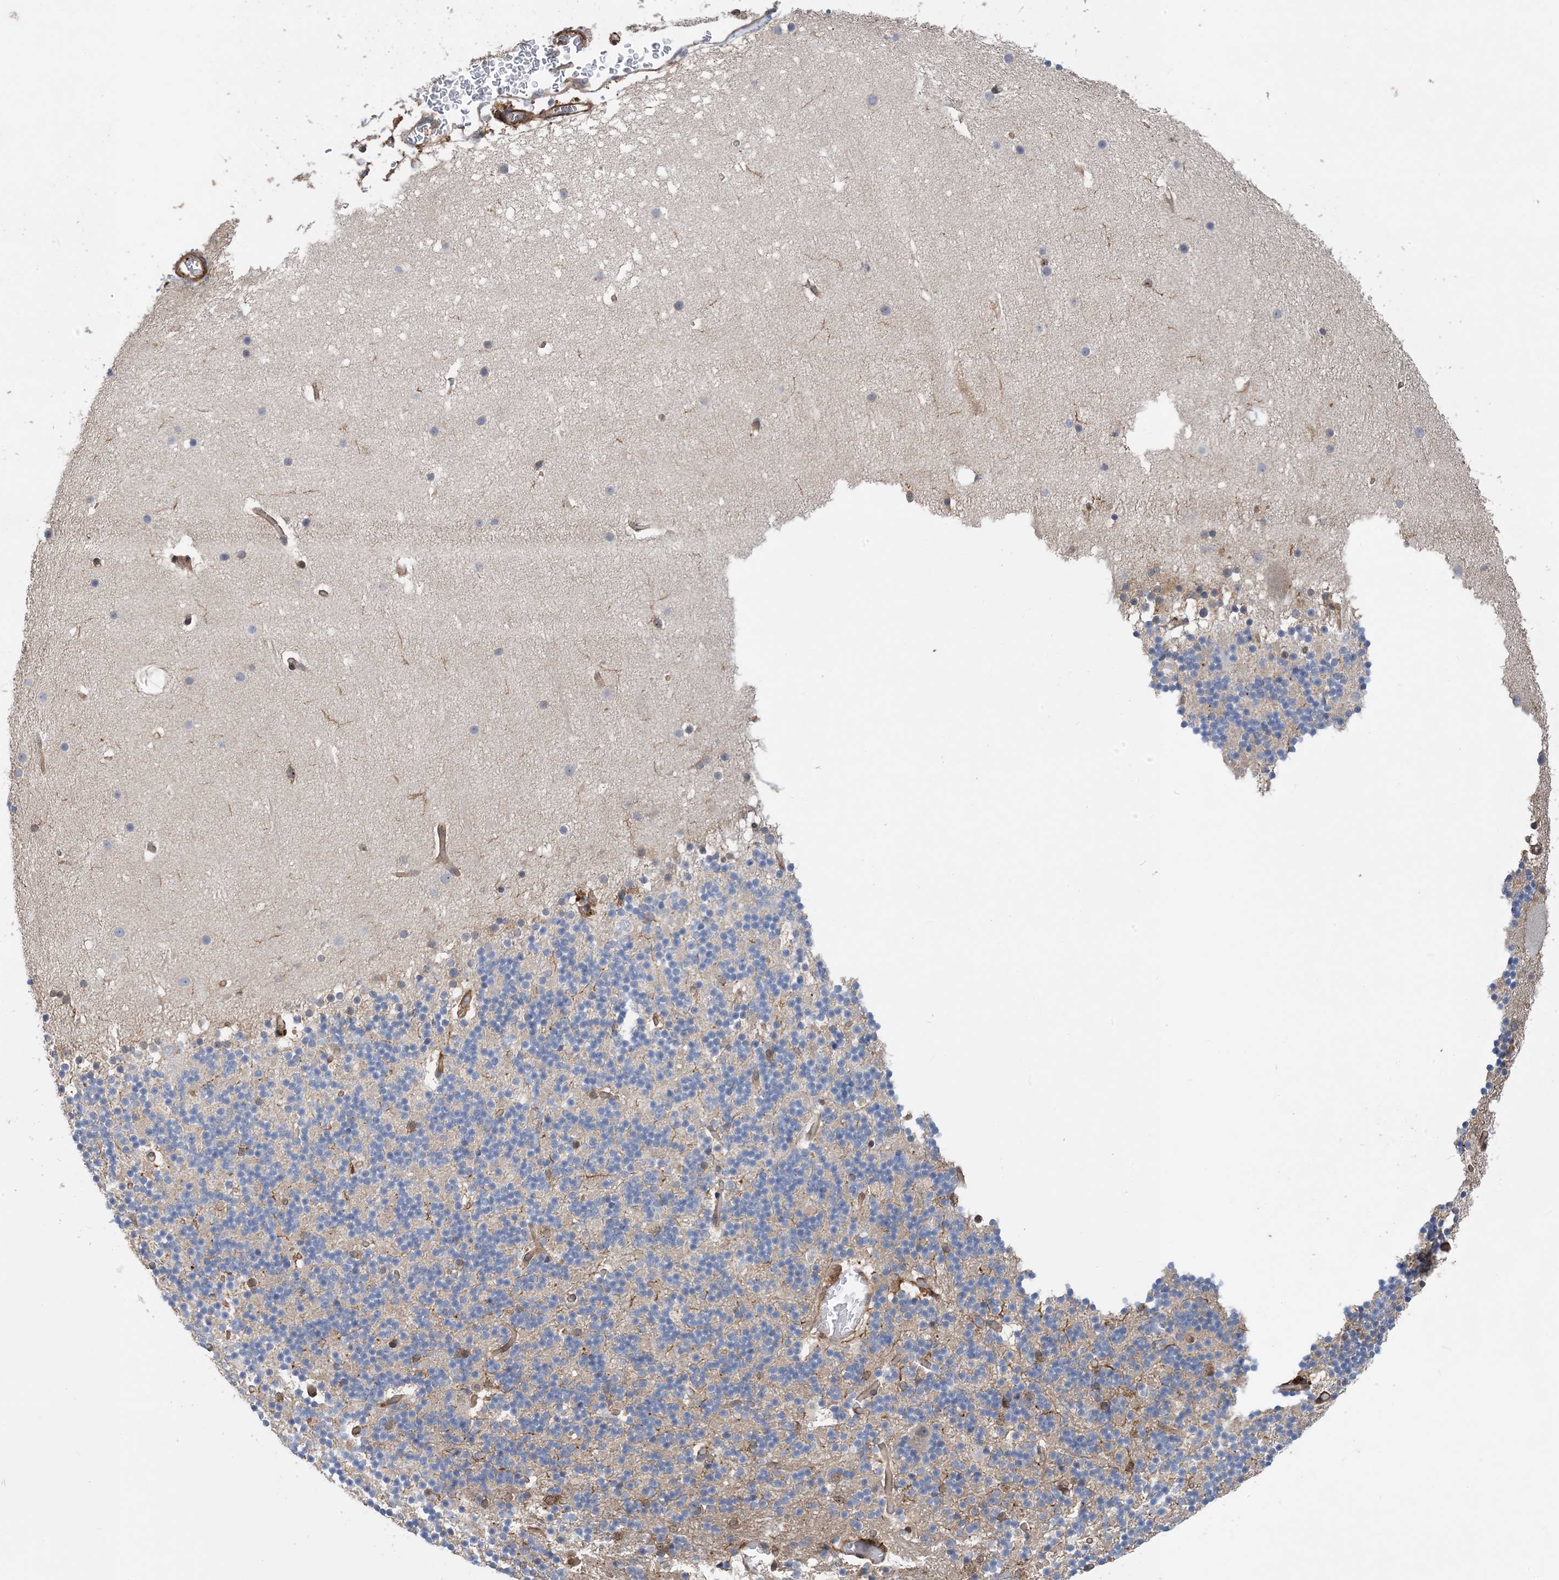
{"staining": {"intensity": "negative", "quantity": "none", "location": "none"}, "tissue": "cerebellum", "cell_type": "Cells in granular layer", "image_type": "normal", "snomed": [{"axis": "morphology", "description": "Normal tissue, NOS"}, {"axis": "topography", "description": "Cerebellum"}], "caption": "Immunohistochemical staining of benign cerebellum displays no significant positivity in cells in granular layer.", "gene": "HS1BP3", "patient": {"sex": "male", "age": 57}}